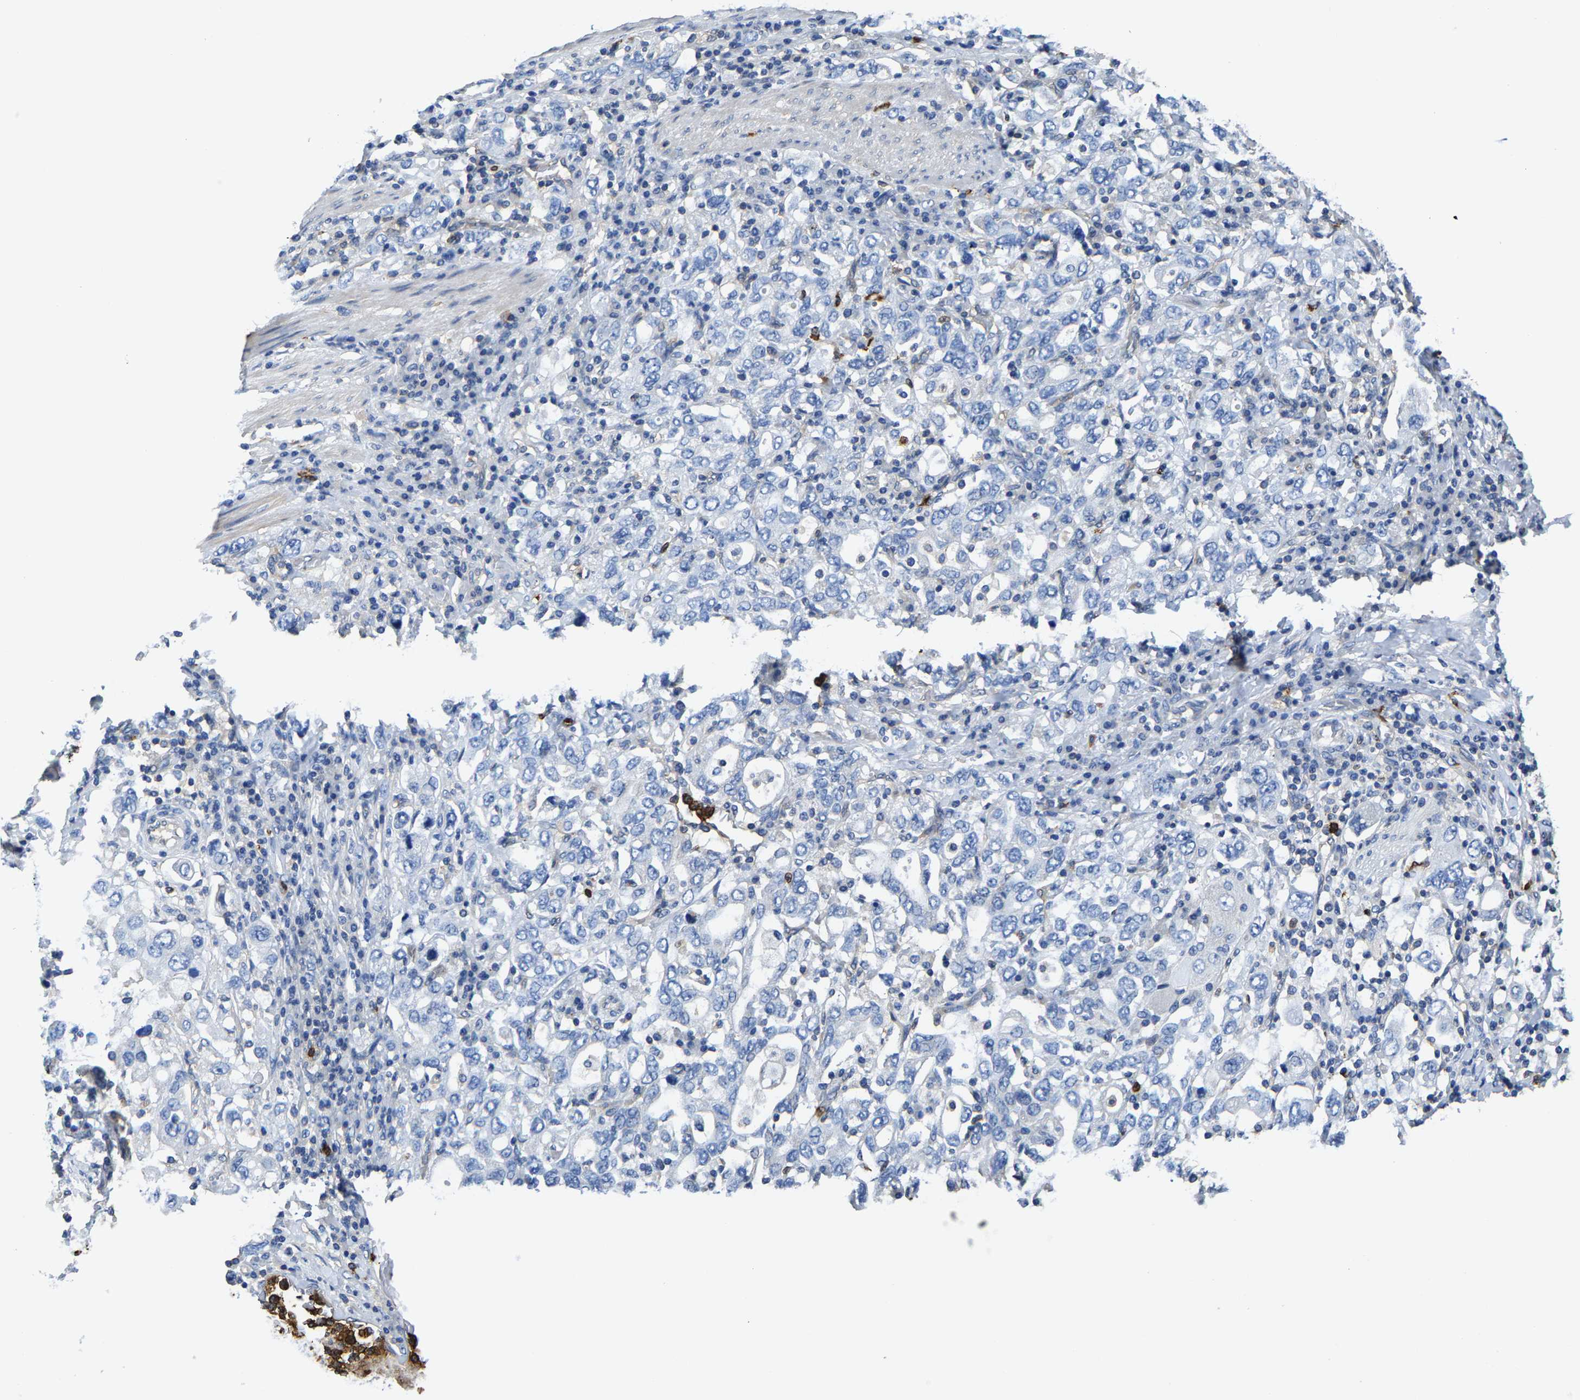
{"staining": {"intensity": "negative", "quantity": "none", "location": "none"}, "tissue": "stomach cancer", "cell_type": "Tumor cells", "image_type": "cancer", "snomed": [{"axis": "morphology", "description": "Adenocarcinoma, NOS"}, {"axis": "topography", "description": "Stomach, upper"}], "caption": "Tumor cells are negative for brown protein staining in stomach adenocarcinoma. The staining was performed using DAB to visualize the protein expression in brown, while the nuclei were stained in blue with hematoxylin (Magnification: 20x).", "gene": "TRAF6", "patient": {"sex": "male", "age": 62}}